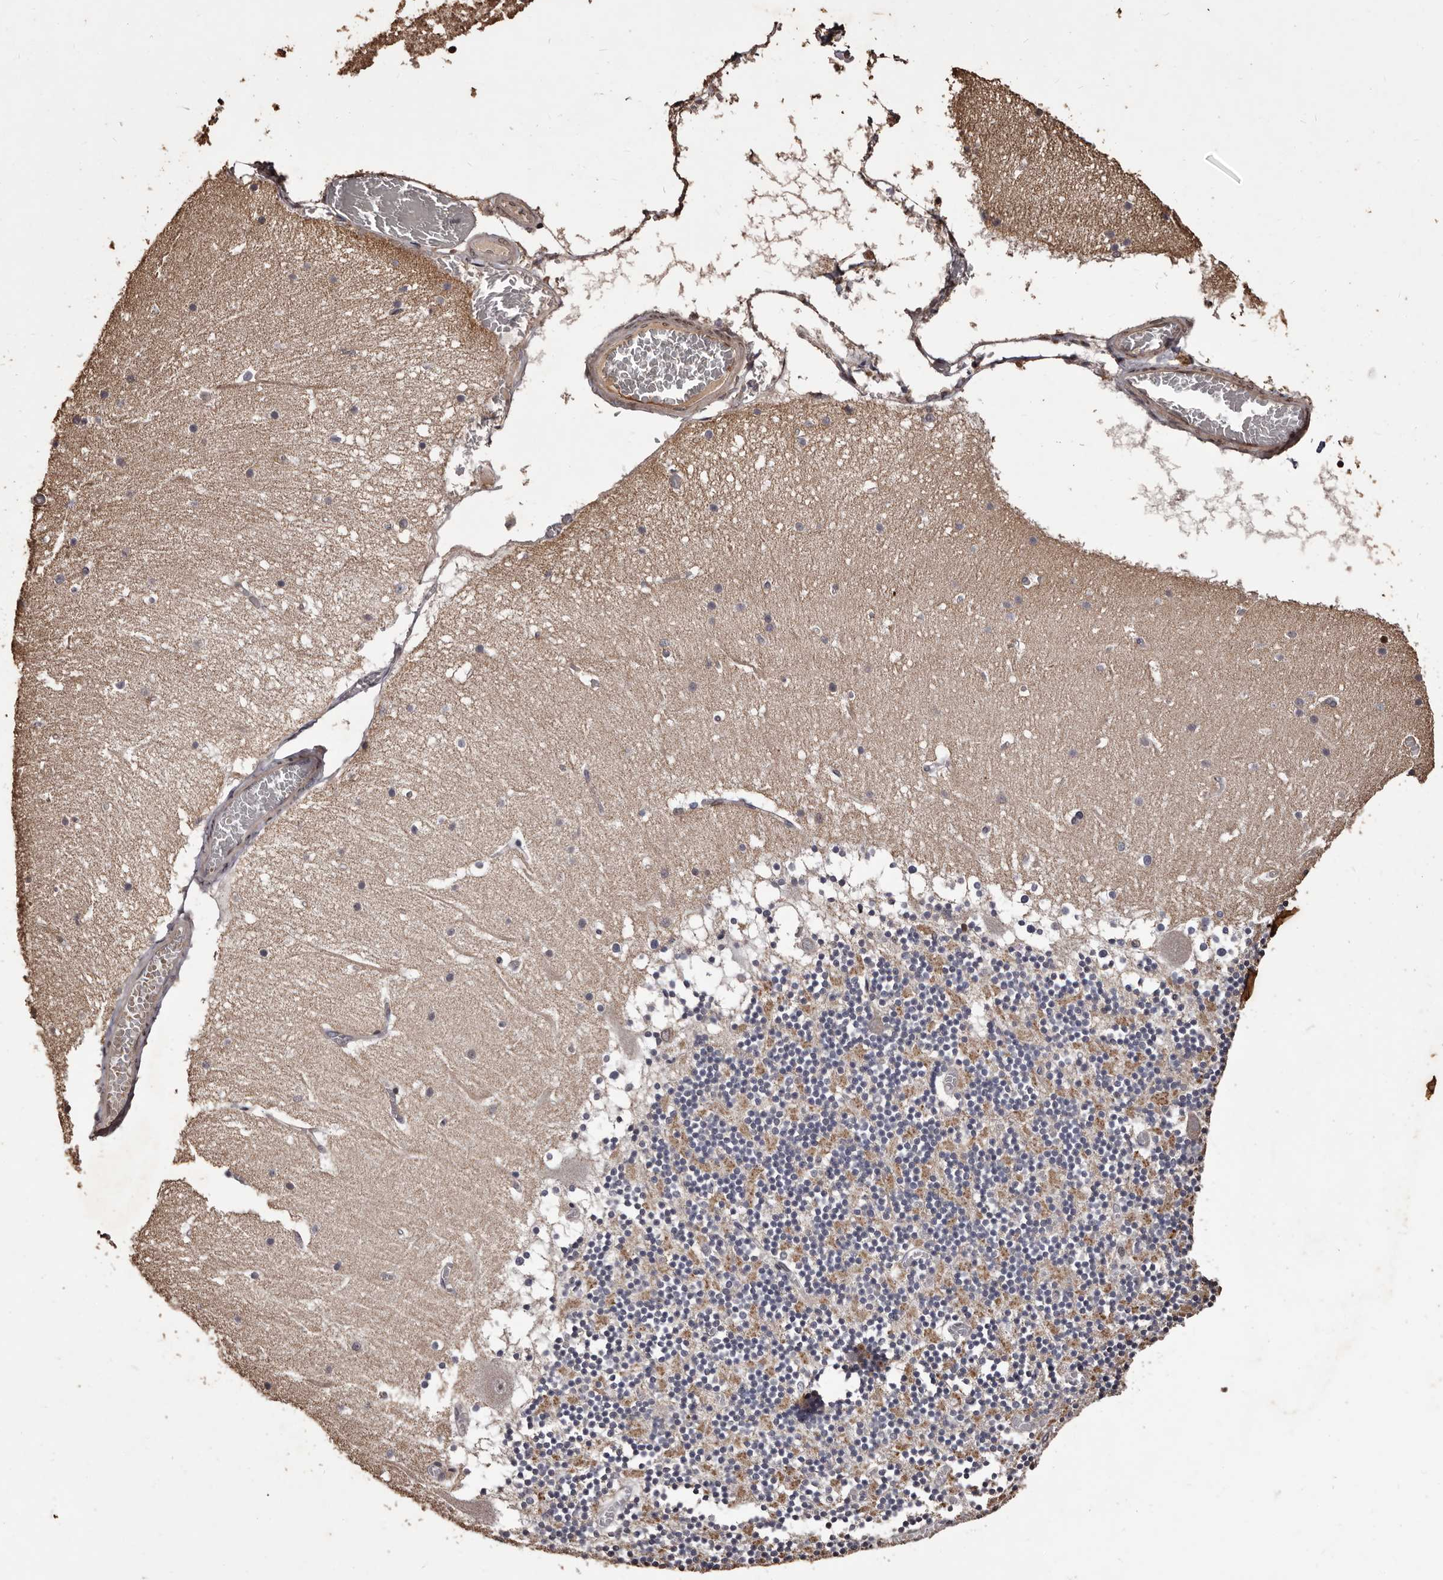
{"staining": {"intensity": "moderate", "quantity": "25%-75%", "location": "cytoplasmic/membranous"}, "tissue": "cerebellum", "cell_type": "Cells in granular layer", "image_type": "normal", "snomed": [{"axis": "morphology", "description": "Normal tissue, NOS"}, {"axis": "topography", "description": "Cerebellum"}], "caption": "Human cerebellum stained for a protein (brown) exhibits moderate cytoplasmic/membranous positive expression in about 25%-75% of cells in granular layer.", "gene": "NAV1", "patient": {"sex": "female", "age": 28}}